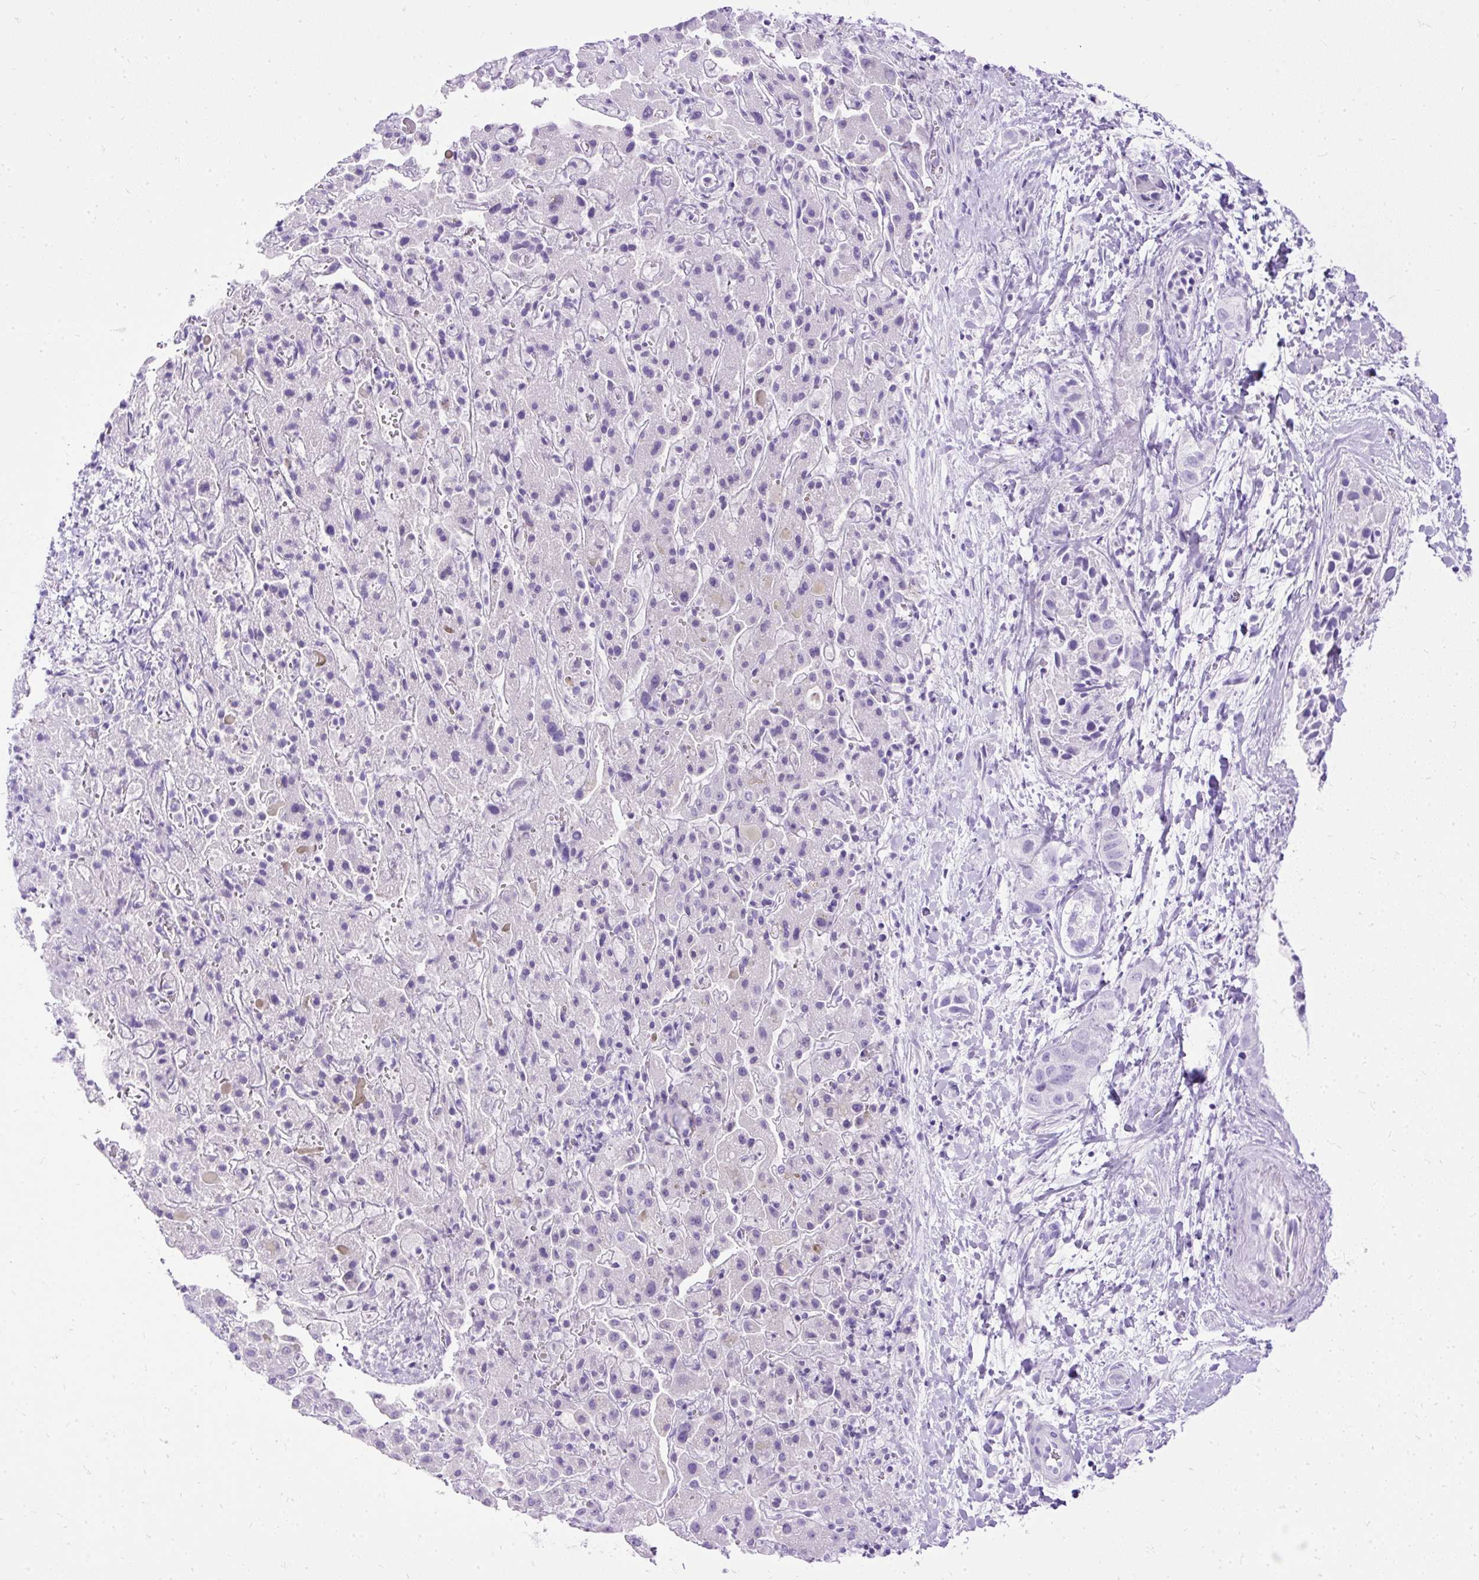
{"staining": {"intensity": "negative", "quantity": "none", "location": "none"}, "tissue": "liver cancer", "cell_type": "Tumor cells", "image_type": "cancer", "snomed": [{"axis": "morphology", "description": "Cholangiocarcinoma"}, {"axis": "topography", "description": "Liver"}], "caption": "A histopathology image of human cholangiocarcinoma (liver) is negative for staining in tumor cells. Nuclei are stained in blue.", "gene": "HEY1", "patient": {"sex": "female", "age": 52}}